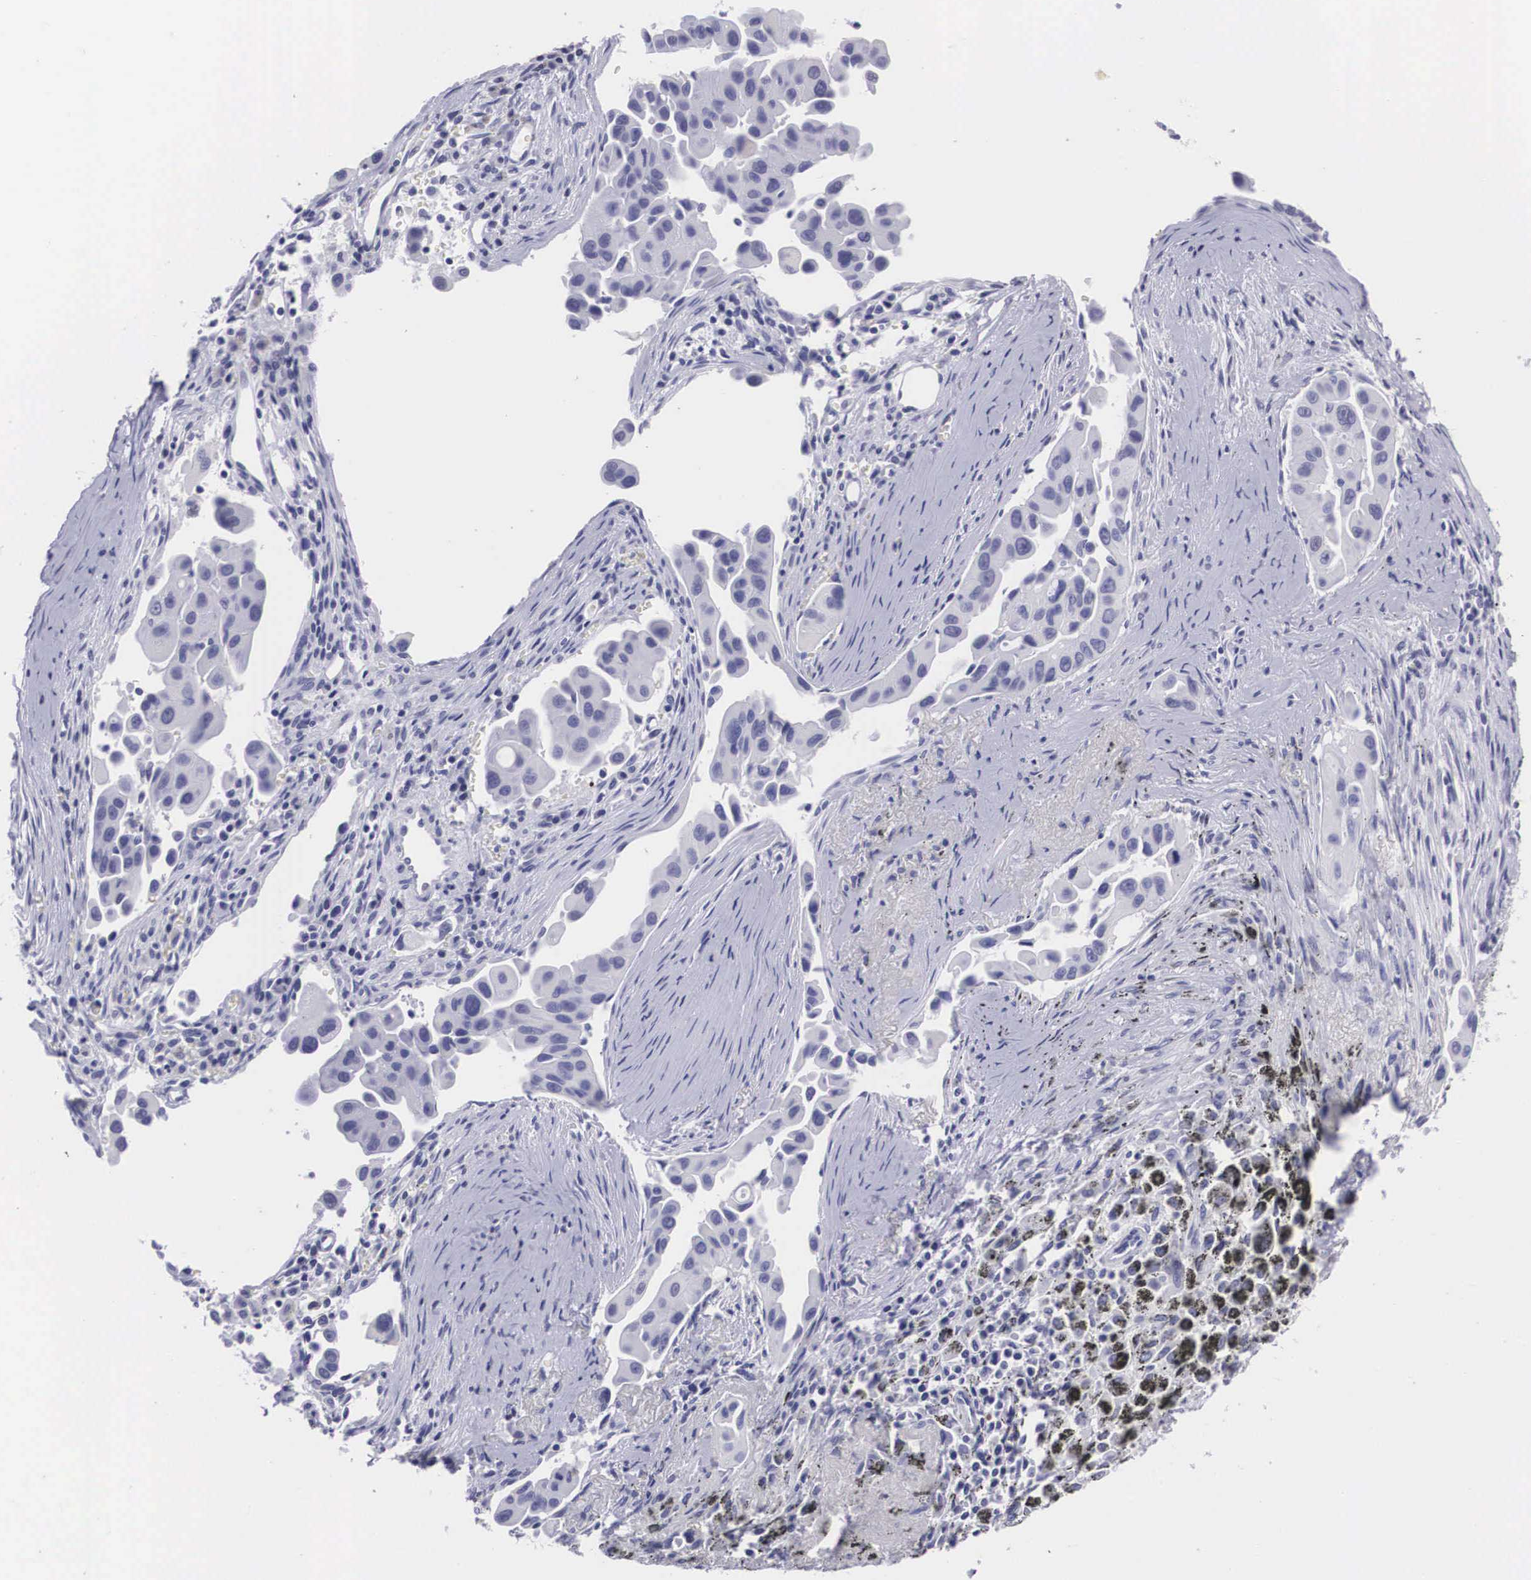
{"staining": {"intensity": "negative", "quantity": "none", "location": "none"}, "tissue": "lung cancer", "cell_type": "Tumor cells", "image_type": "cancer", "snomed": [{"axis": "morphology", "description": "Adenocarcinoma, NOS"}, {"axis": "topography", "description": "Lung"}], "caption": "DAB immunohistochemical staining of human lung cancer (adenocarcinoma) displays no significant staining in tumor cells. Nuclei are stained in blue.", "gene": "C22orf31", "patient": {"sex": "male", "age": 68}}